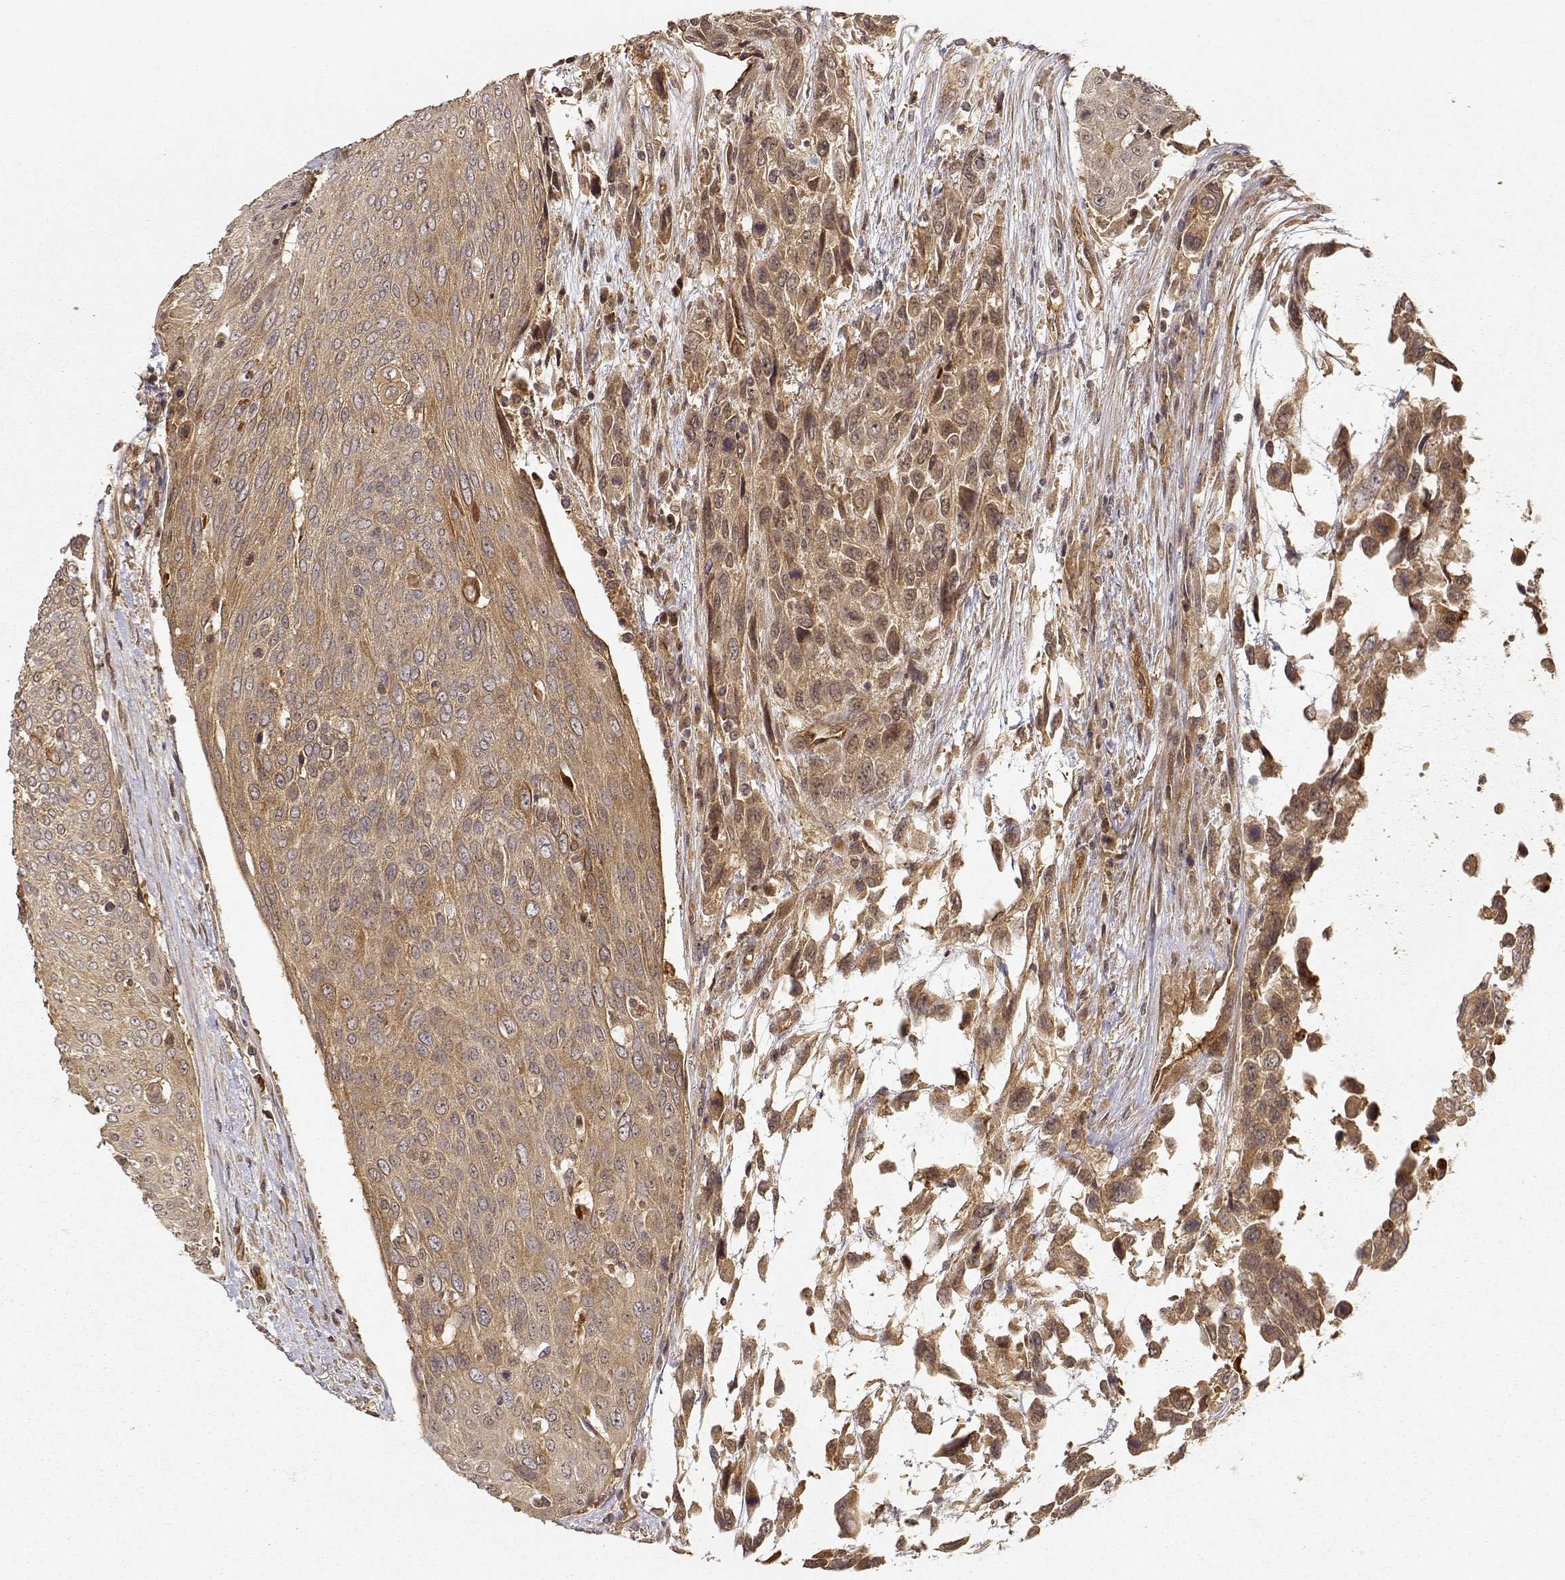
{"staining": {"intensity": "moderate", "quantity": ">75%", "location": "cytoplasmic/membranous"}, "tissue": "urothelial cancer", "cell_type": "Tumor cells", "image_type": "cancer", "snomed": [{"axis": "morphology", "description": "Urothelial carcinoma, High grade"}, {"axis": "topography", "description": "Urinary bladder"}], "caption": "Immunohistochemical staining of human urothelial cancer shows medium levels of moderate cytoplasmic/membranous protein staining in about >75% of tumor cells.", "gene": "CDK5RAP2", "patient": {"sex": "female", "age": 70}}